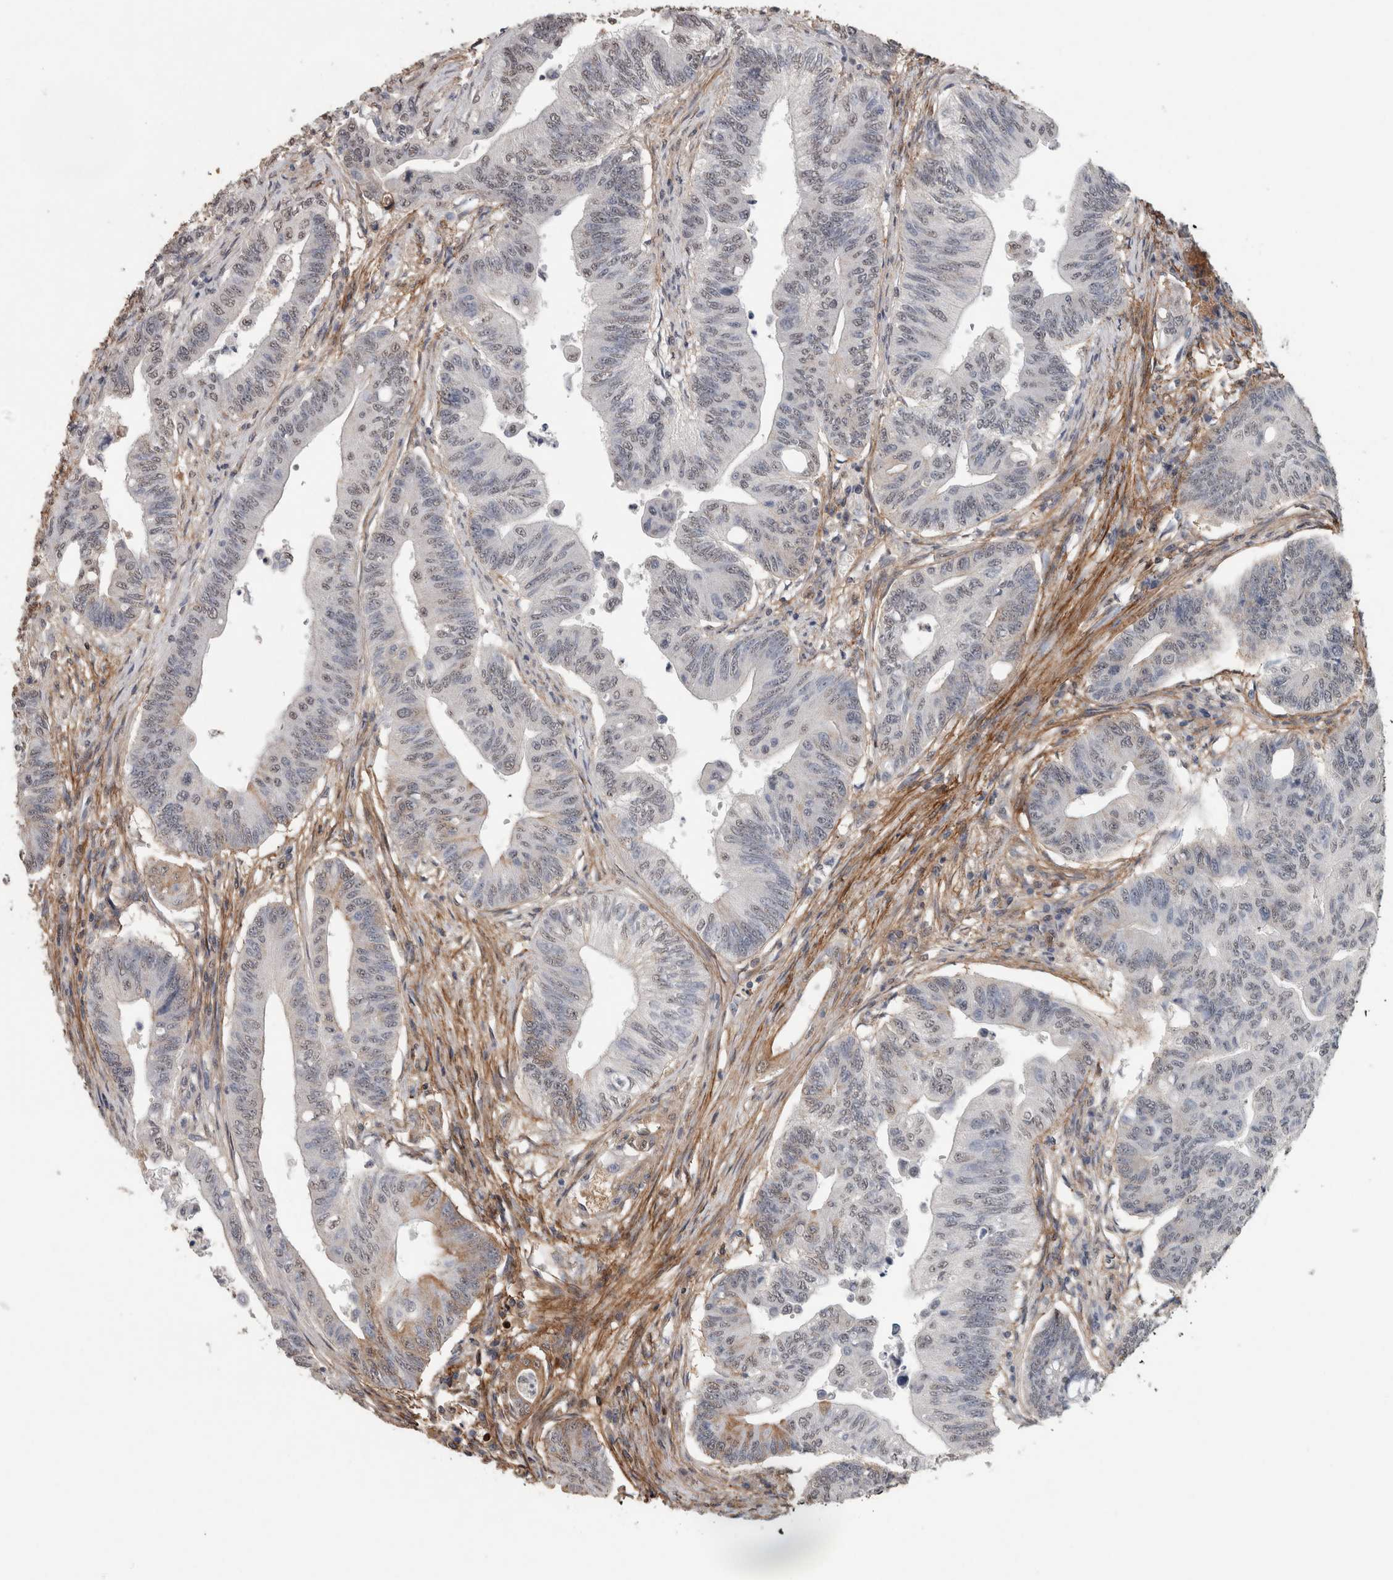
{"staining": {"intensity": "negative", "quantity": "none", "location": "none"}, "tissue": "colorectal cancer", "cell_type": "Tumor cells", "image_type": "cancer", "snomed": [{"axis": "morphology", "description": "Adenoma, NOS"}, {"axis": "morphology", "description": "Adenocarcinoma, NOS"}, {"axis": "topography", "description": "Colon"}], "caption": "There is no significant expression in tumor cells of adenoma (colorectal).", "gene": "LTBP1", "patient": {"sex": "male", "age": 79}}